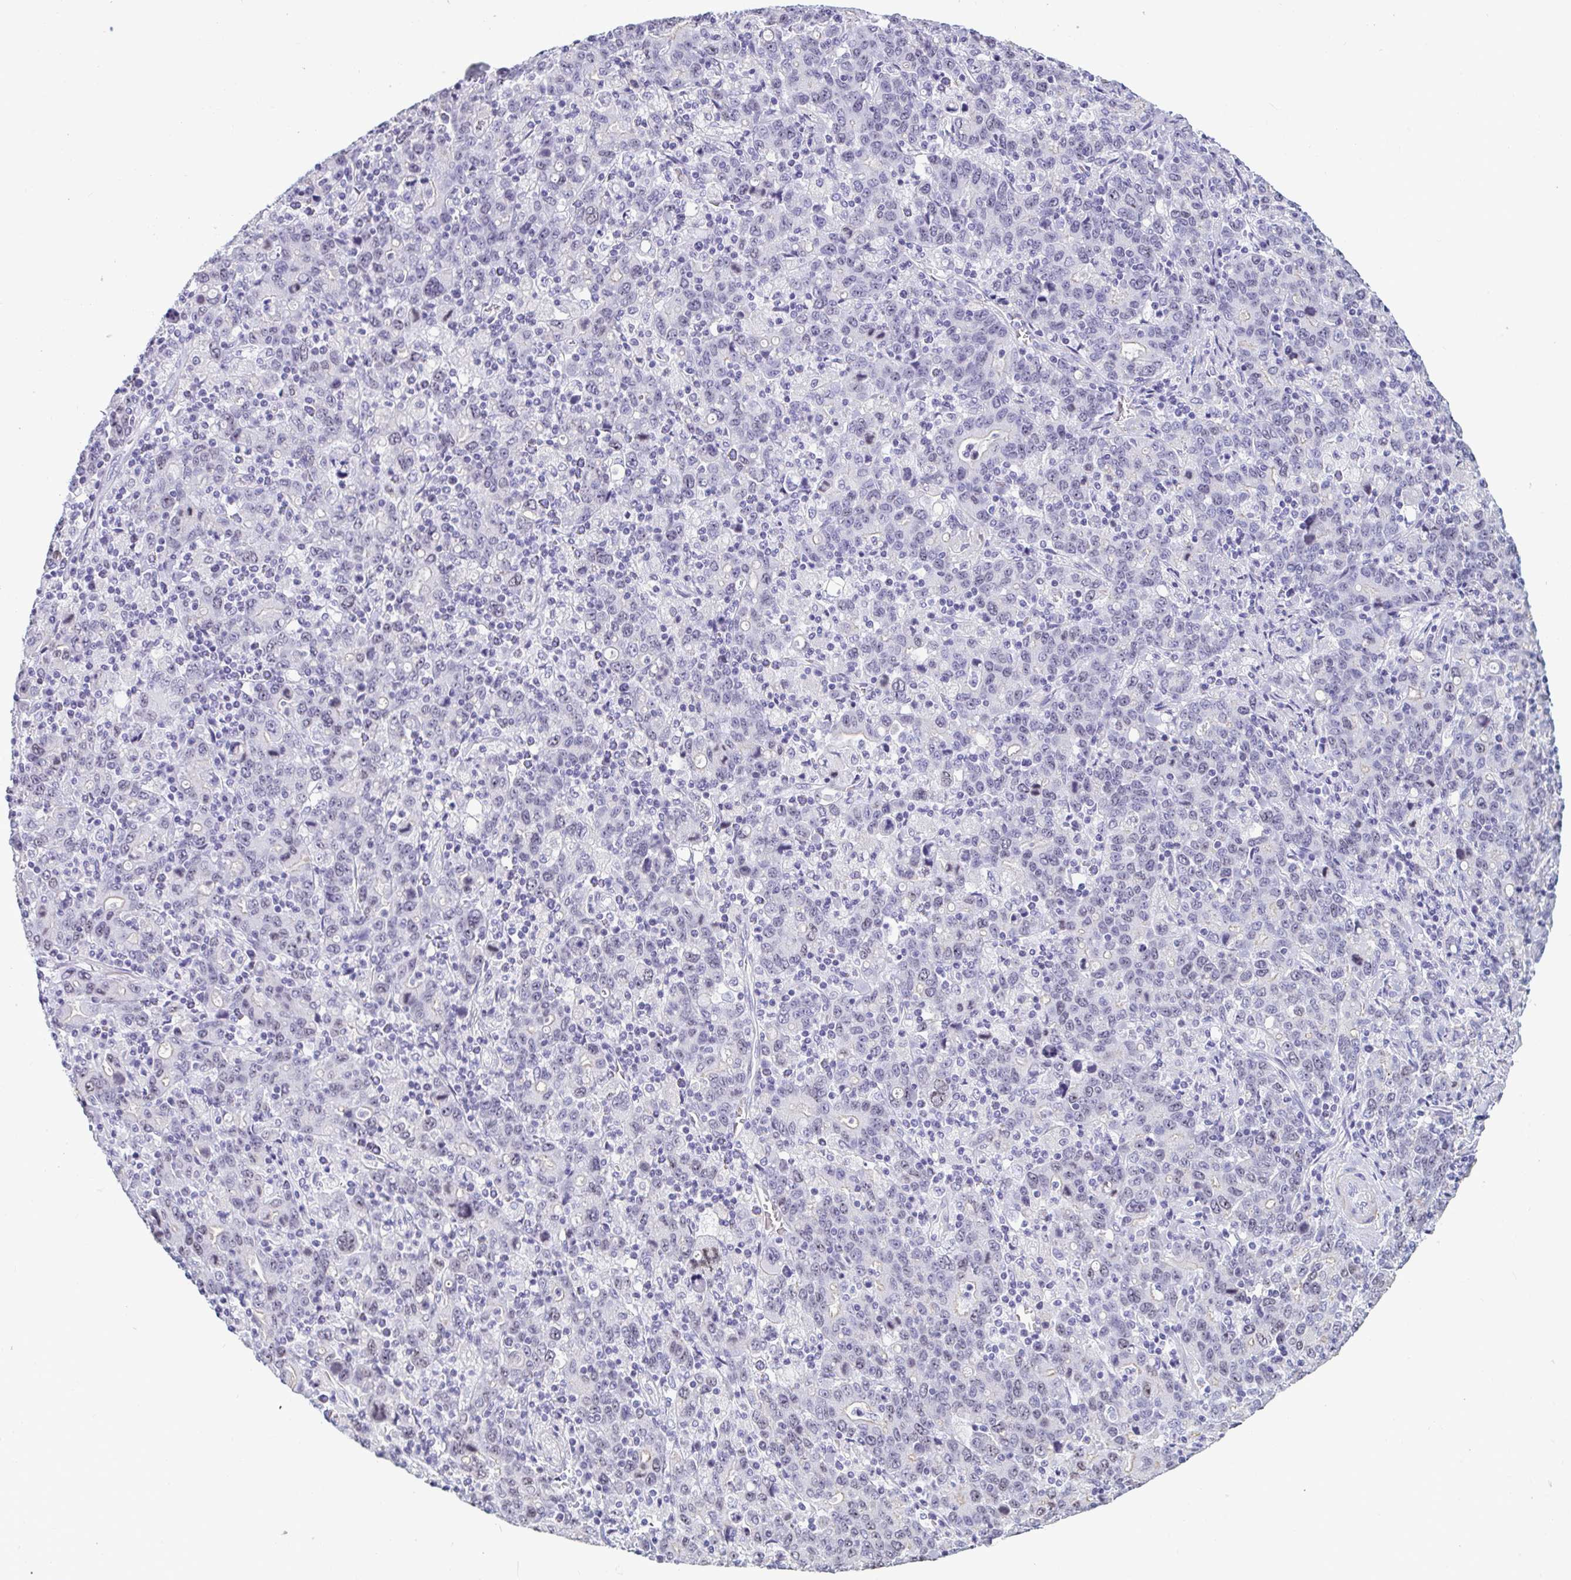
{"staining": {"intensity": "negative", "quantity": "none", "location": "none"}, "tissue": "stomach cancer", "cell_type": "Tumor cells", "image_type": "cancer", "snomed": [{"axis": "morphology", "description": "Adenocarcinoma, NOS"}, {"axis": "topography", "description": "Stomach, upper"}], "caption": "Tumor cells show no significant expression in adenocarcinoma (stomach).", "gene": "SUZ12", "patient": {"sex": "male", "age": 69}}